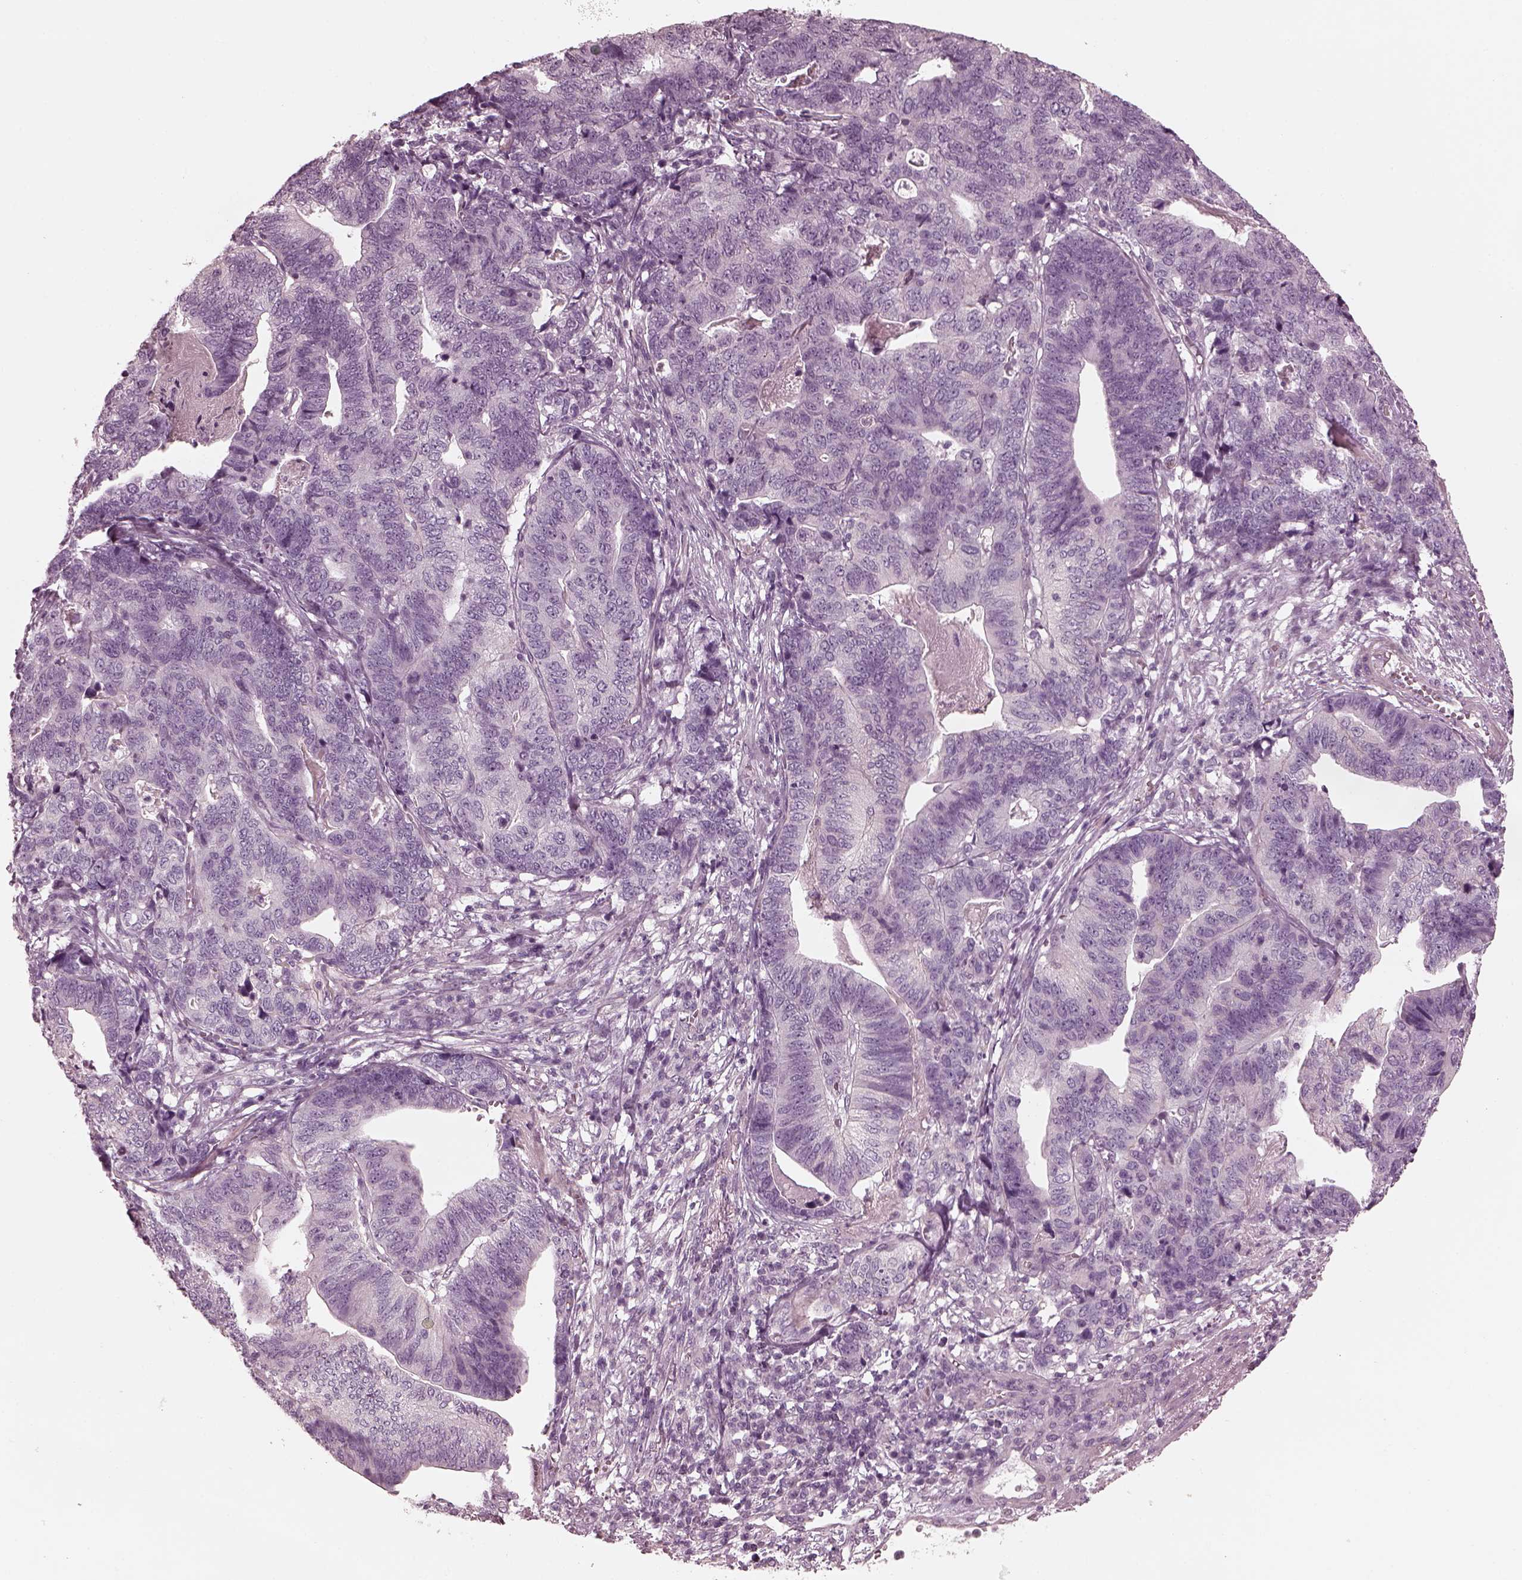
{"staining": {"intensity": "negative", "quantity": "none", "location": "none"}, "tissue": "stomach cancer", "cell_type": "Tumor cells", "image_type": "cancer", "snomed": [{"axis": "morphology", "description": "Adenocarcinoma, NOS"}, {"axis": "topography", "description": "Stomach, upper"}], "caption": "Tumor cells are negative for brown protein staining in stomach cancer (adenocarcinoma). (Immunohistochemistry (ihc), brightfield microscopy, high magnification).", "gene": "KIF6", "patient": {"sex": "female", "age": 67}}